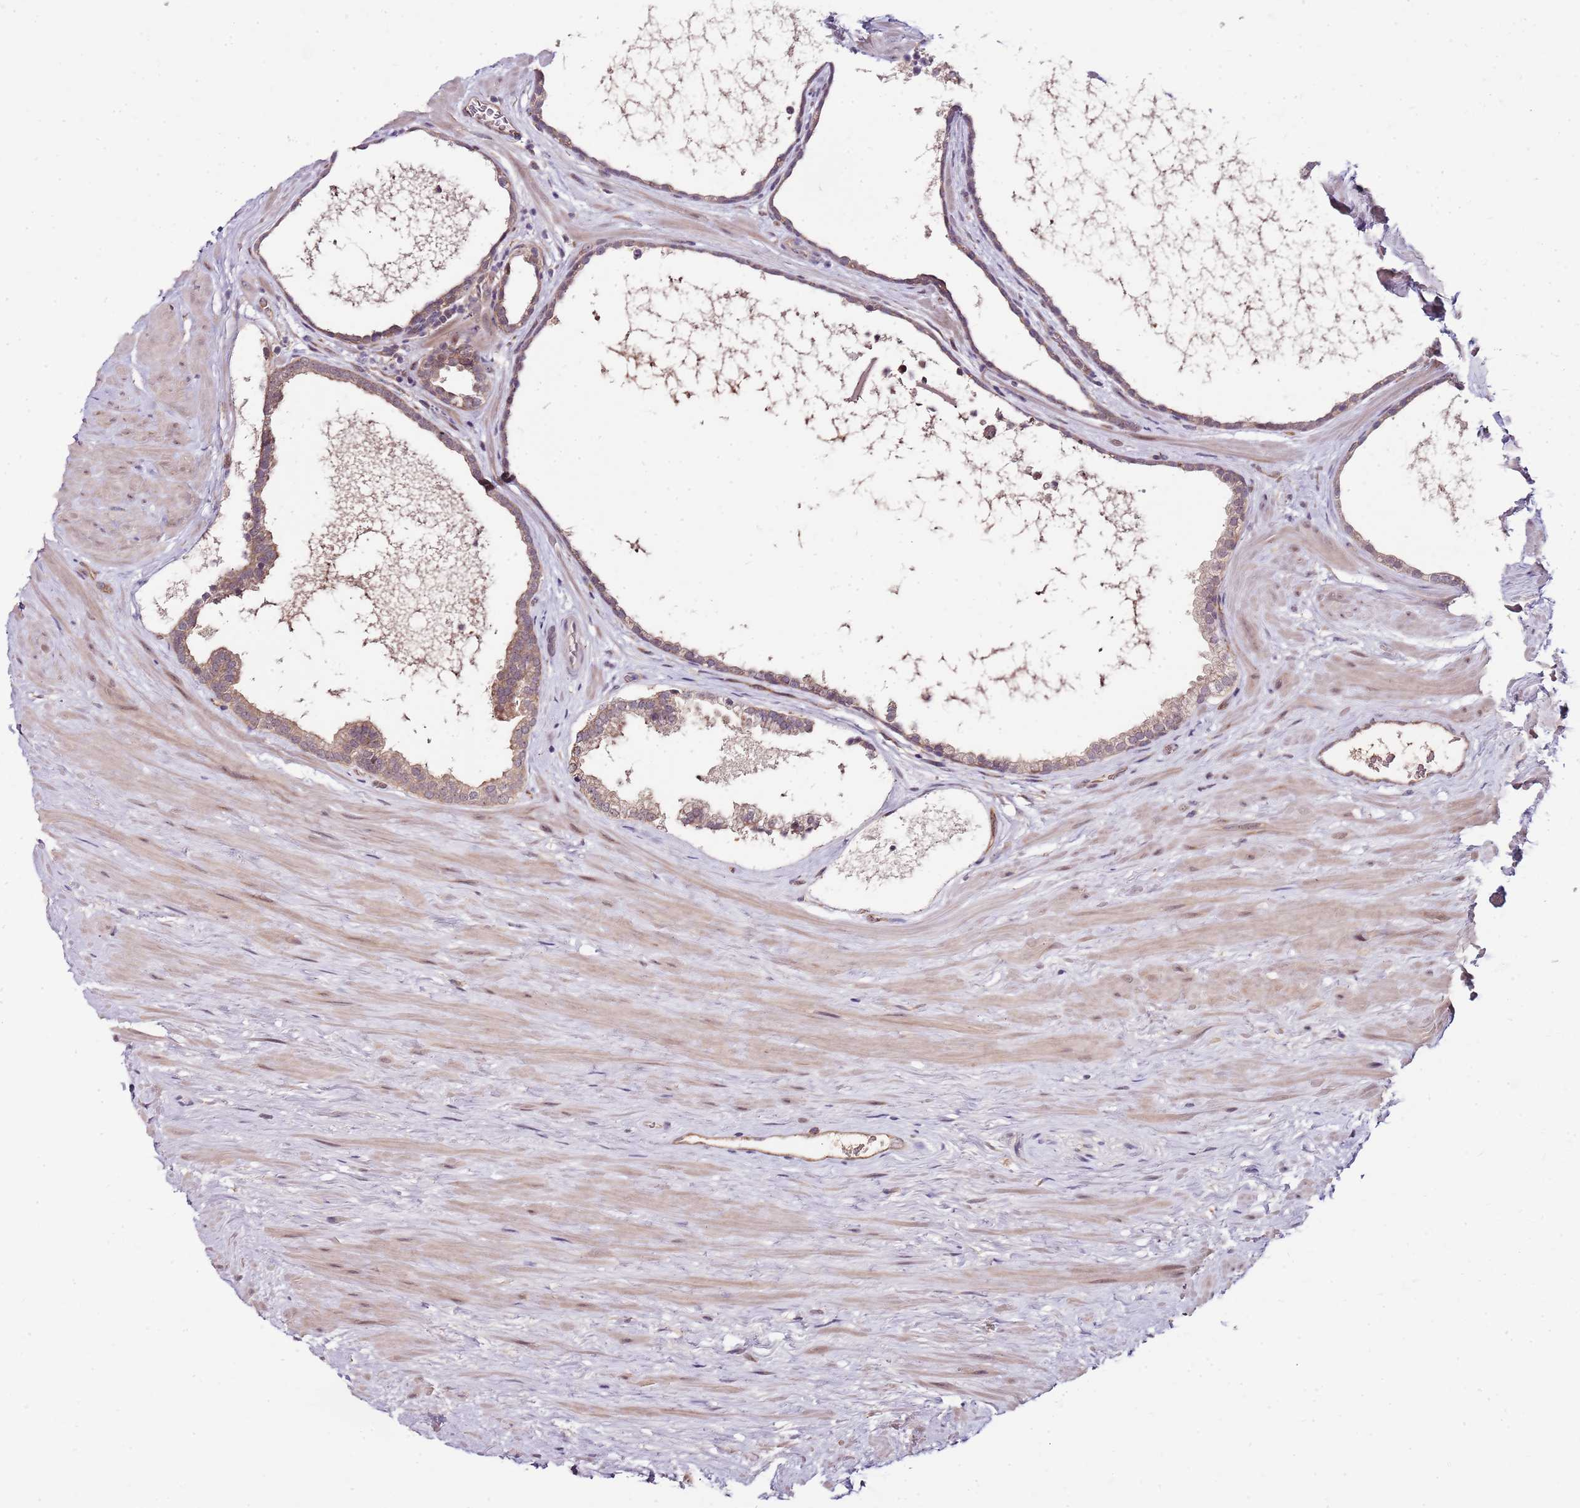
{"staining": {"intensity": "moderate", "quantity": "25%-75%", "location": "cytoplasmic/membranous,nuclear"}, "tissue": "prostate", "cell_type": "Glandular cells", "image_type": "normal", "snomed": [{"axis": "morphology", "description": "Normal tissue, NOS"}, {"axis": "topography", "description": "Prostate"}], "caption": "High-magnification brightfield microscopy of normal prostate stained with DAB (3,3'-diaminobenzidine) (brown) and counterstained with hematoxylin (blue). glandular cells exhibit moderate cytoplasmic/membranous,nuclear staining is appreciated in about25%-75% of cells. (IHC, brightfield microscopy, high magnification).", "gene": "FBXL22", "patient": {"sex": "male", "age": 48}}